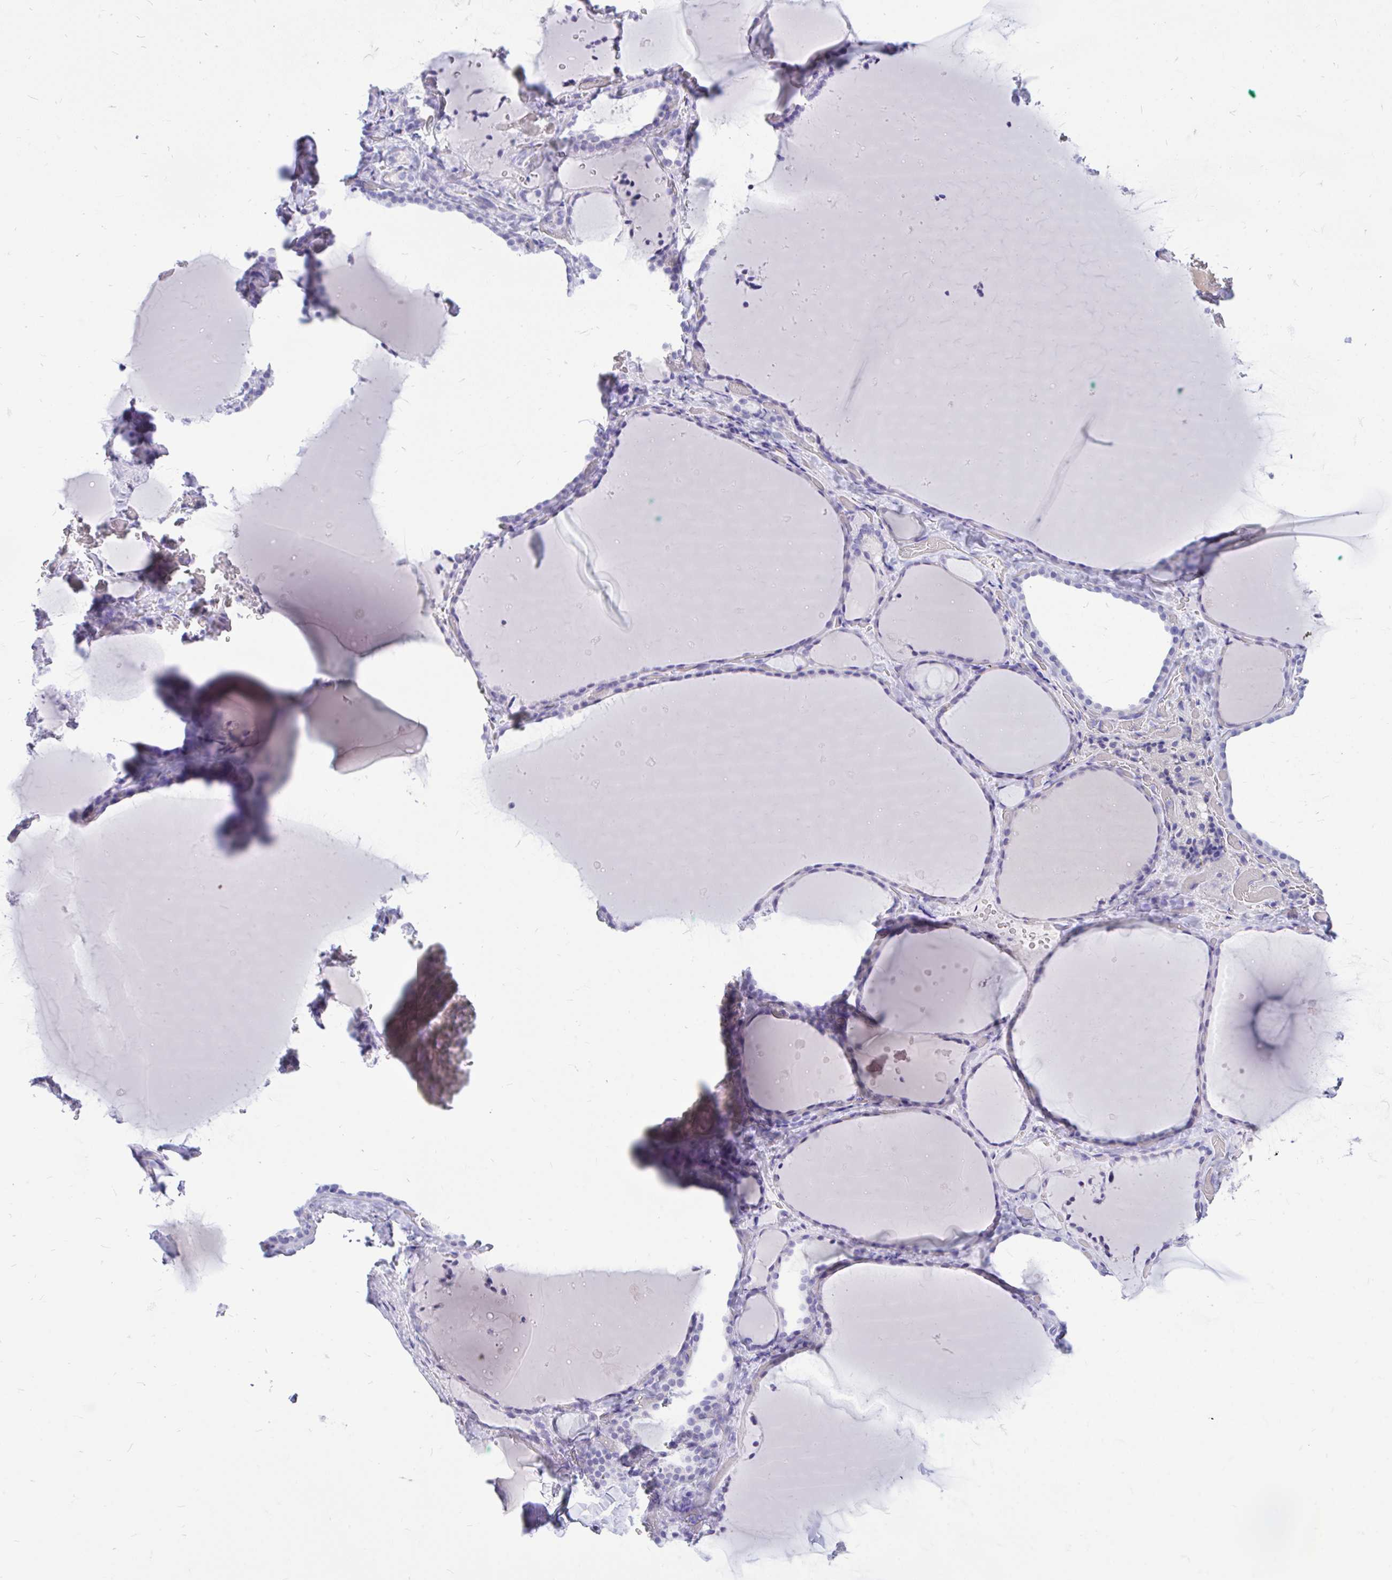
{"staining": {"intensity": "negative", "quantity": "none", "location": "none"}, "tissue": "thyroid gland", "cell_type": "Glandular cells", "image_type": "normal", "snomed": [{"axis": "morphology", "description": "Normal tissue, NOS"}, {"axis": "topography", "description": "Thyroid gland"}], "caption": "Glandular cells are negative for brown protein staining in benign thyroid gland. (IHC, brightfield microscopy, high magnification).", "gene": "MAP1LC3A", "patient": {"sex": "female", "age": 36}}